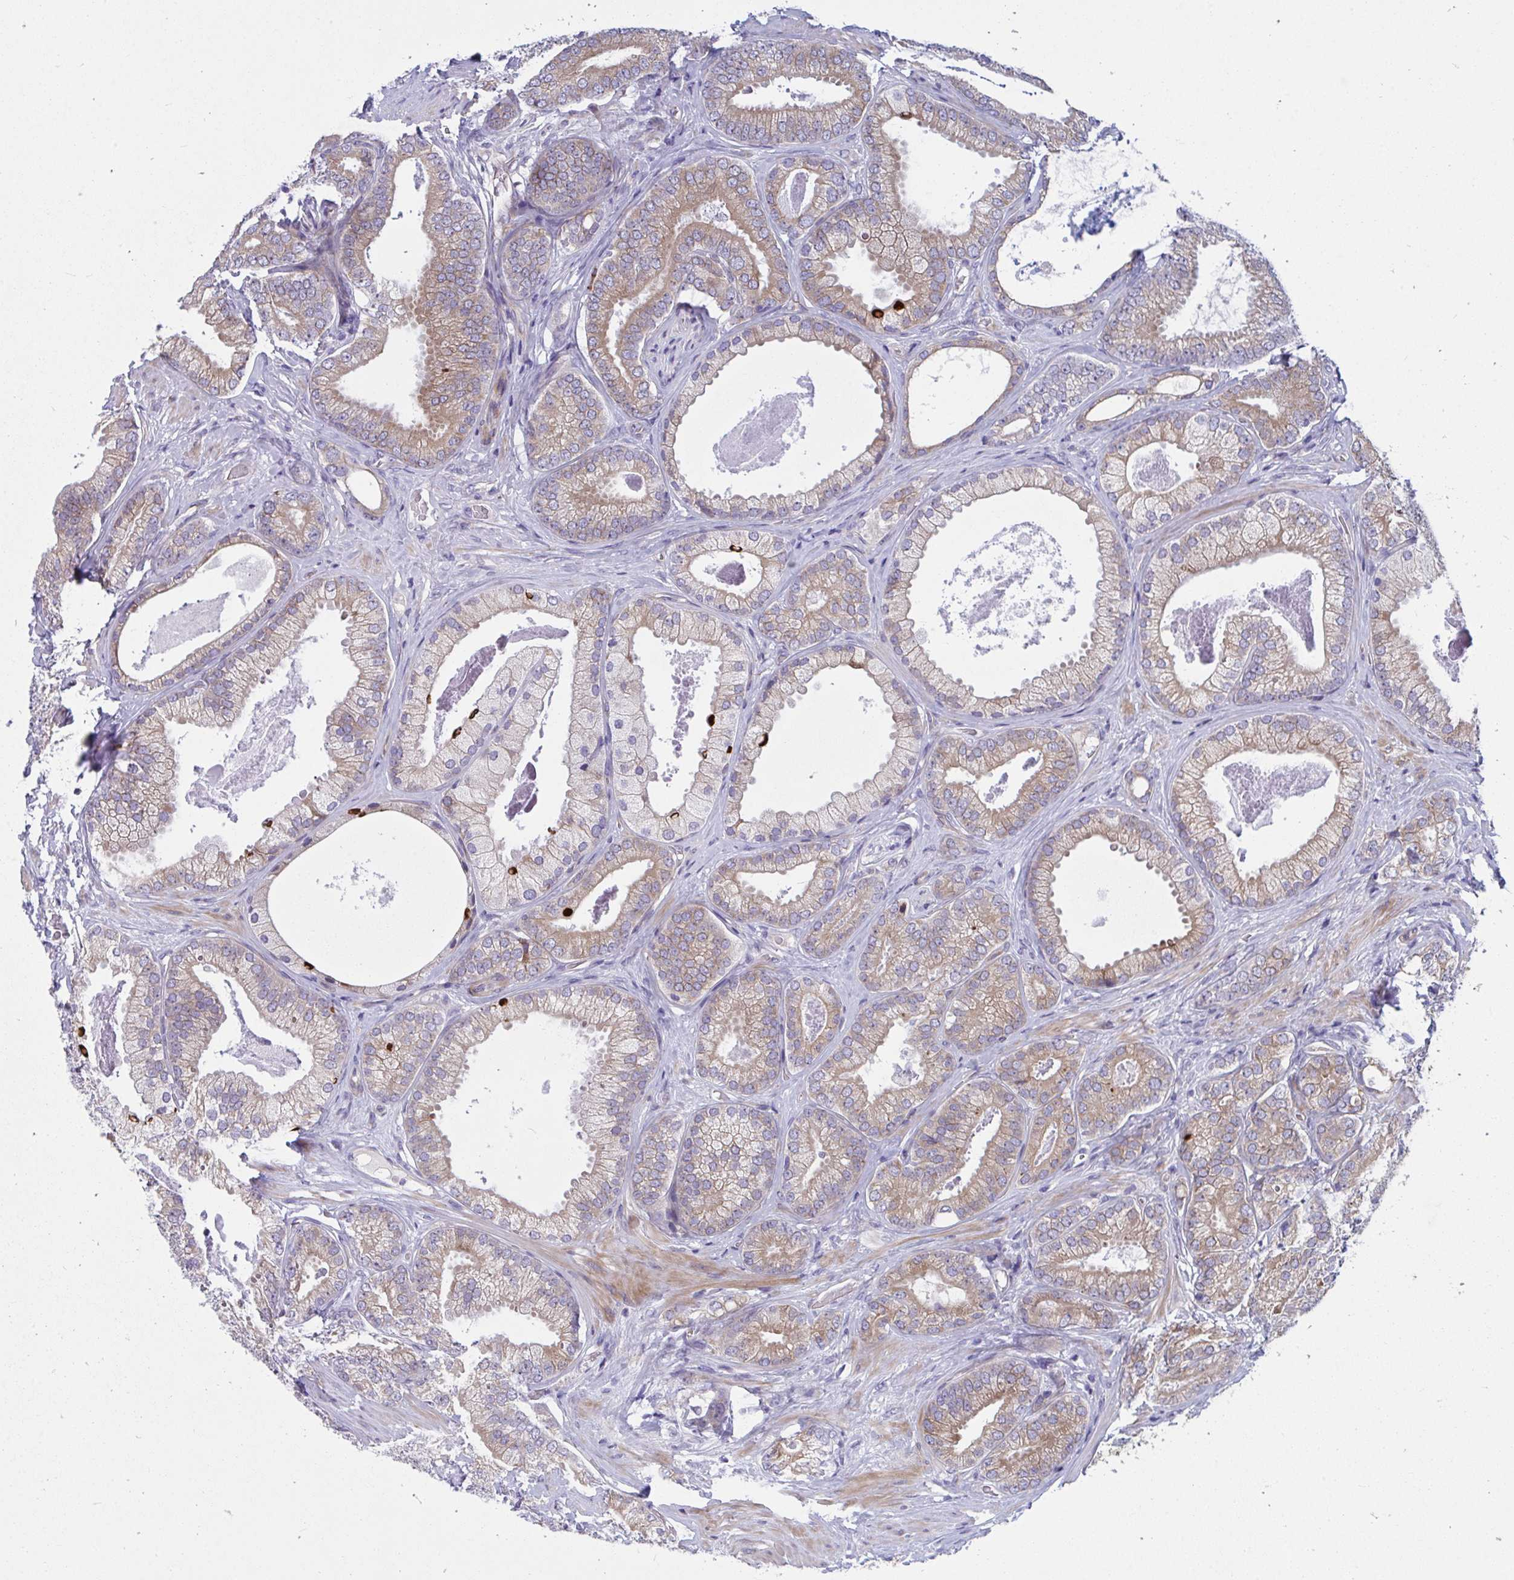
{"staining": {"intensity": "moderate", "quantity": ">75%", "location": "cytoplasmic/membranous"}, "tissue": "prostate cancer", "cell_type": "Tumor cells", "image_type": "cancer", "snomed": [{"axis": "morphology", "description": "Adenocarcinoma, Low grade"}, {"axis": "topography", "description": "Prostate"}], "caption": "DAB (3,3'-diaminobenzidine) immunohistochemical staining of low-grade adenocarcinoma (prostate) exhibits moderate cytoplasmic/membranous protein positivity in about >75% of tumor cells.", "gene": "WBP1", "patient": {"sex": "male", "age": 63}}